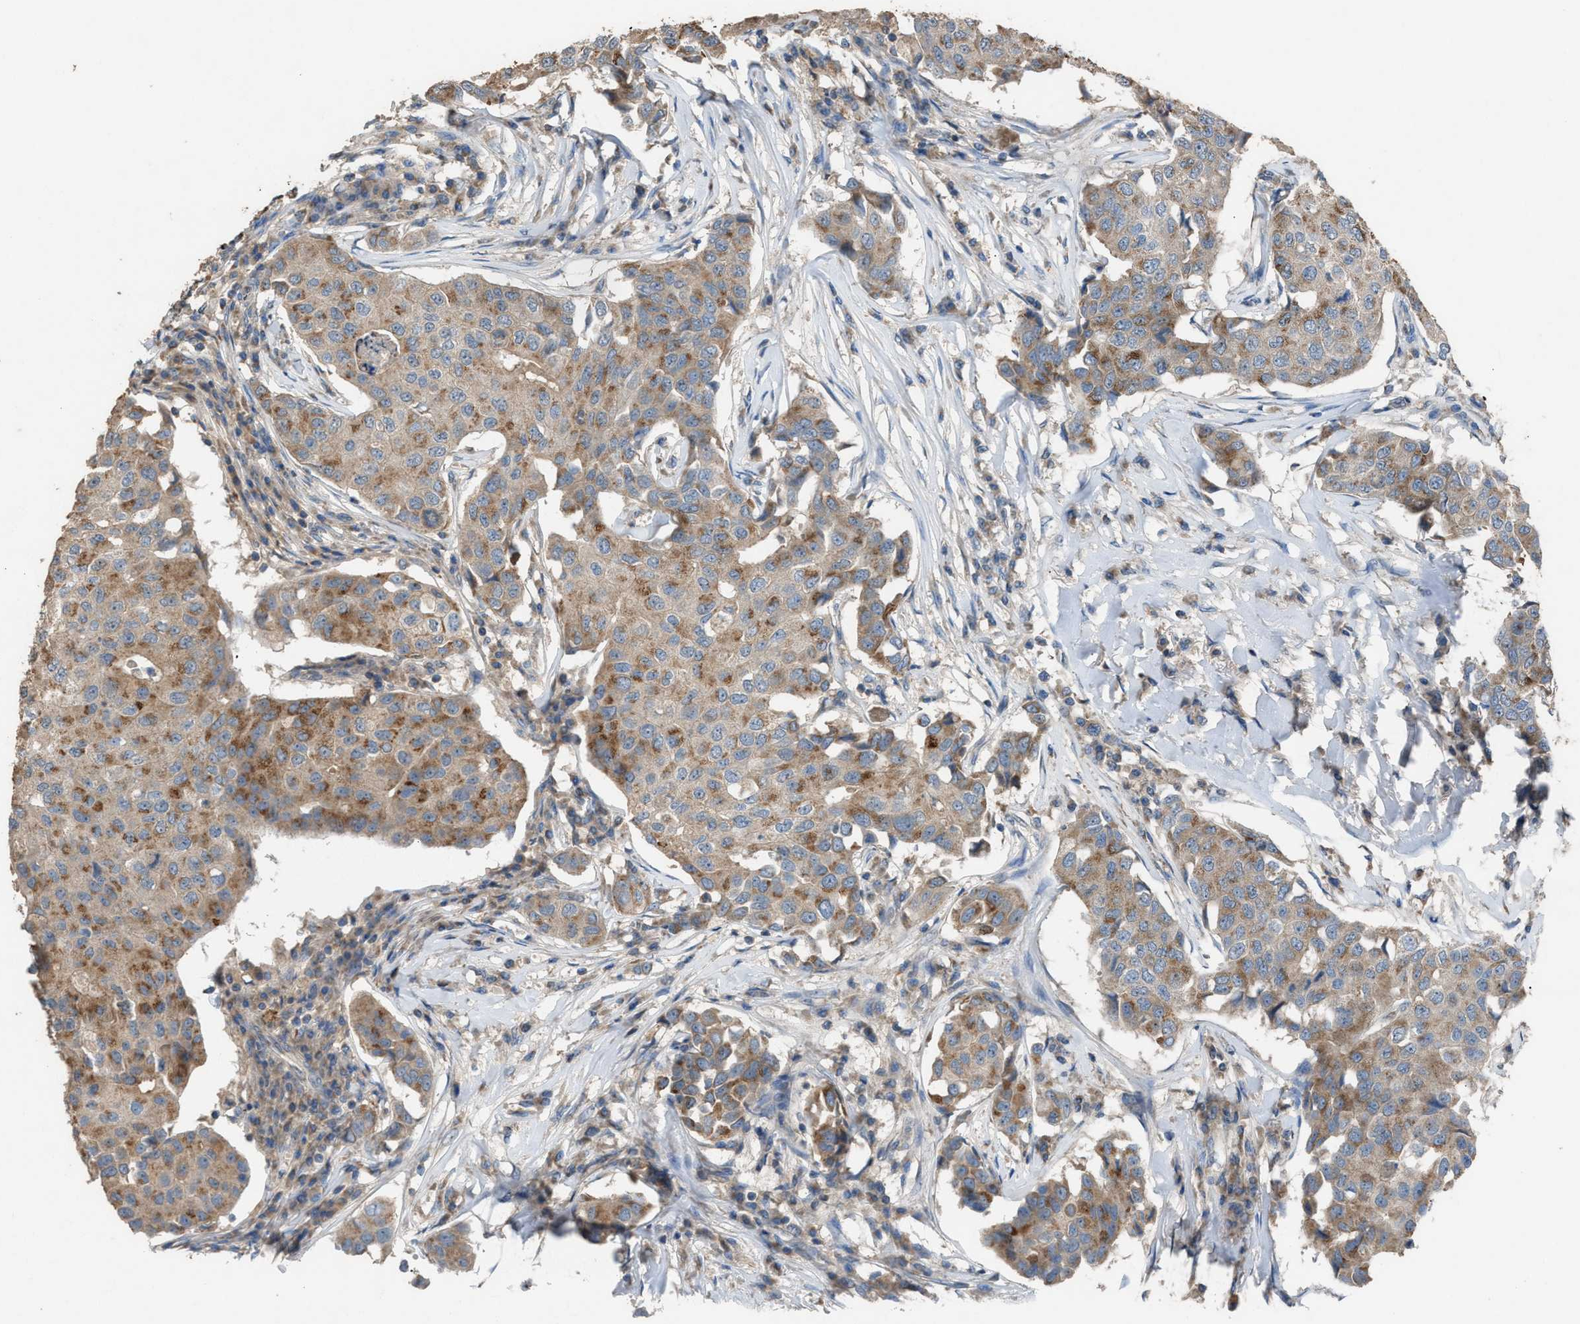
{"staining": {"intensity": "moderate", "quantity": "25%-75%", "location": "cytoplasmic/membranous"}, "tissue": "breast cancer", "cell_type": "Tumor cells", "image_type": "cancer", "snomed": [{"axis": "morphology", "description": "Duct carcinoma"}, {"axis": "topography", "description": "Breast"}], "caption": "A photomicrograph showing moderate cytoplasmic/membranous positivity in approximately 25%-75% of tumor cells in breast cancer (infiltrating ductal carcinoma), as visualized by brown immunohistochemical staining.", "gene": "TPK1", "patient": {"sex": "female", "age": 80}}